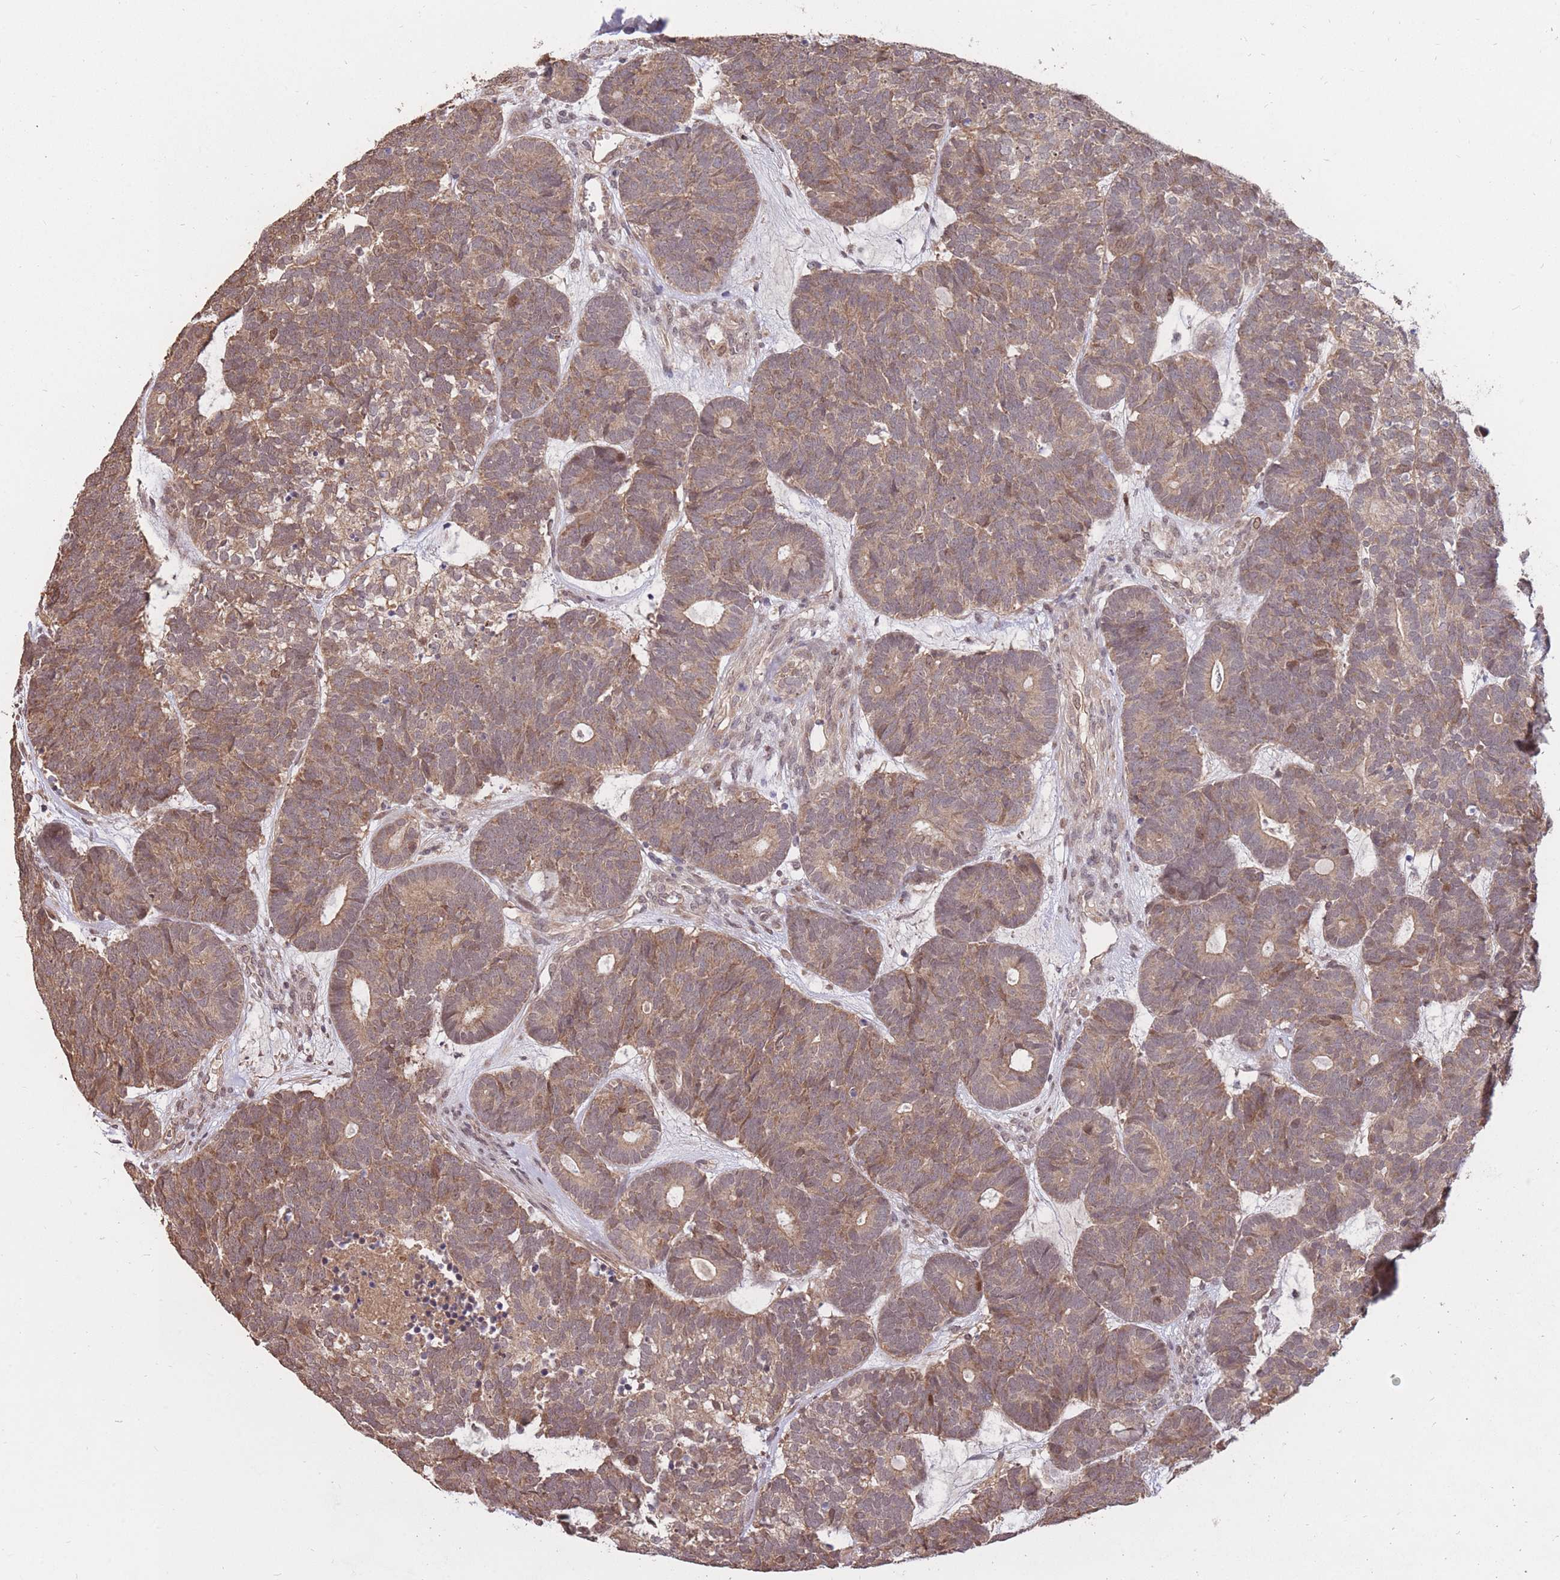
{"staining": {"intensity": "moderate", "quantity": ">75%", "location": "cytoplasmic/membranous"}, "tissue": "head and neck cancer", "cell_type": "Tumor cells", "image_type": "cancer", "snomed": [{"axis": "morphology", "description": "Adenocarcinoma, NOS"}, {"axis": "topography", "description": "Head-Neck"}], "caption": "DAB immunohistochemical staining of human head and neck cancer (adenocarcinoma) reveals moderate cytoplasmic/membranous protein staining in about >75% of tumor cells.", "gene": "RGS14", "patient": {"sex": "female", "age": 81}}